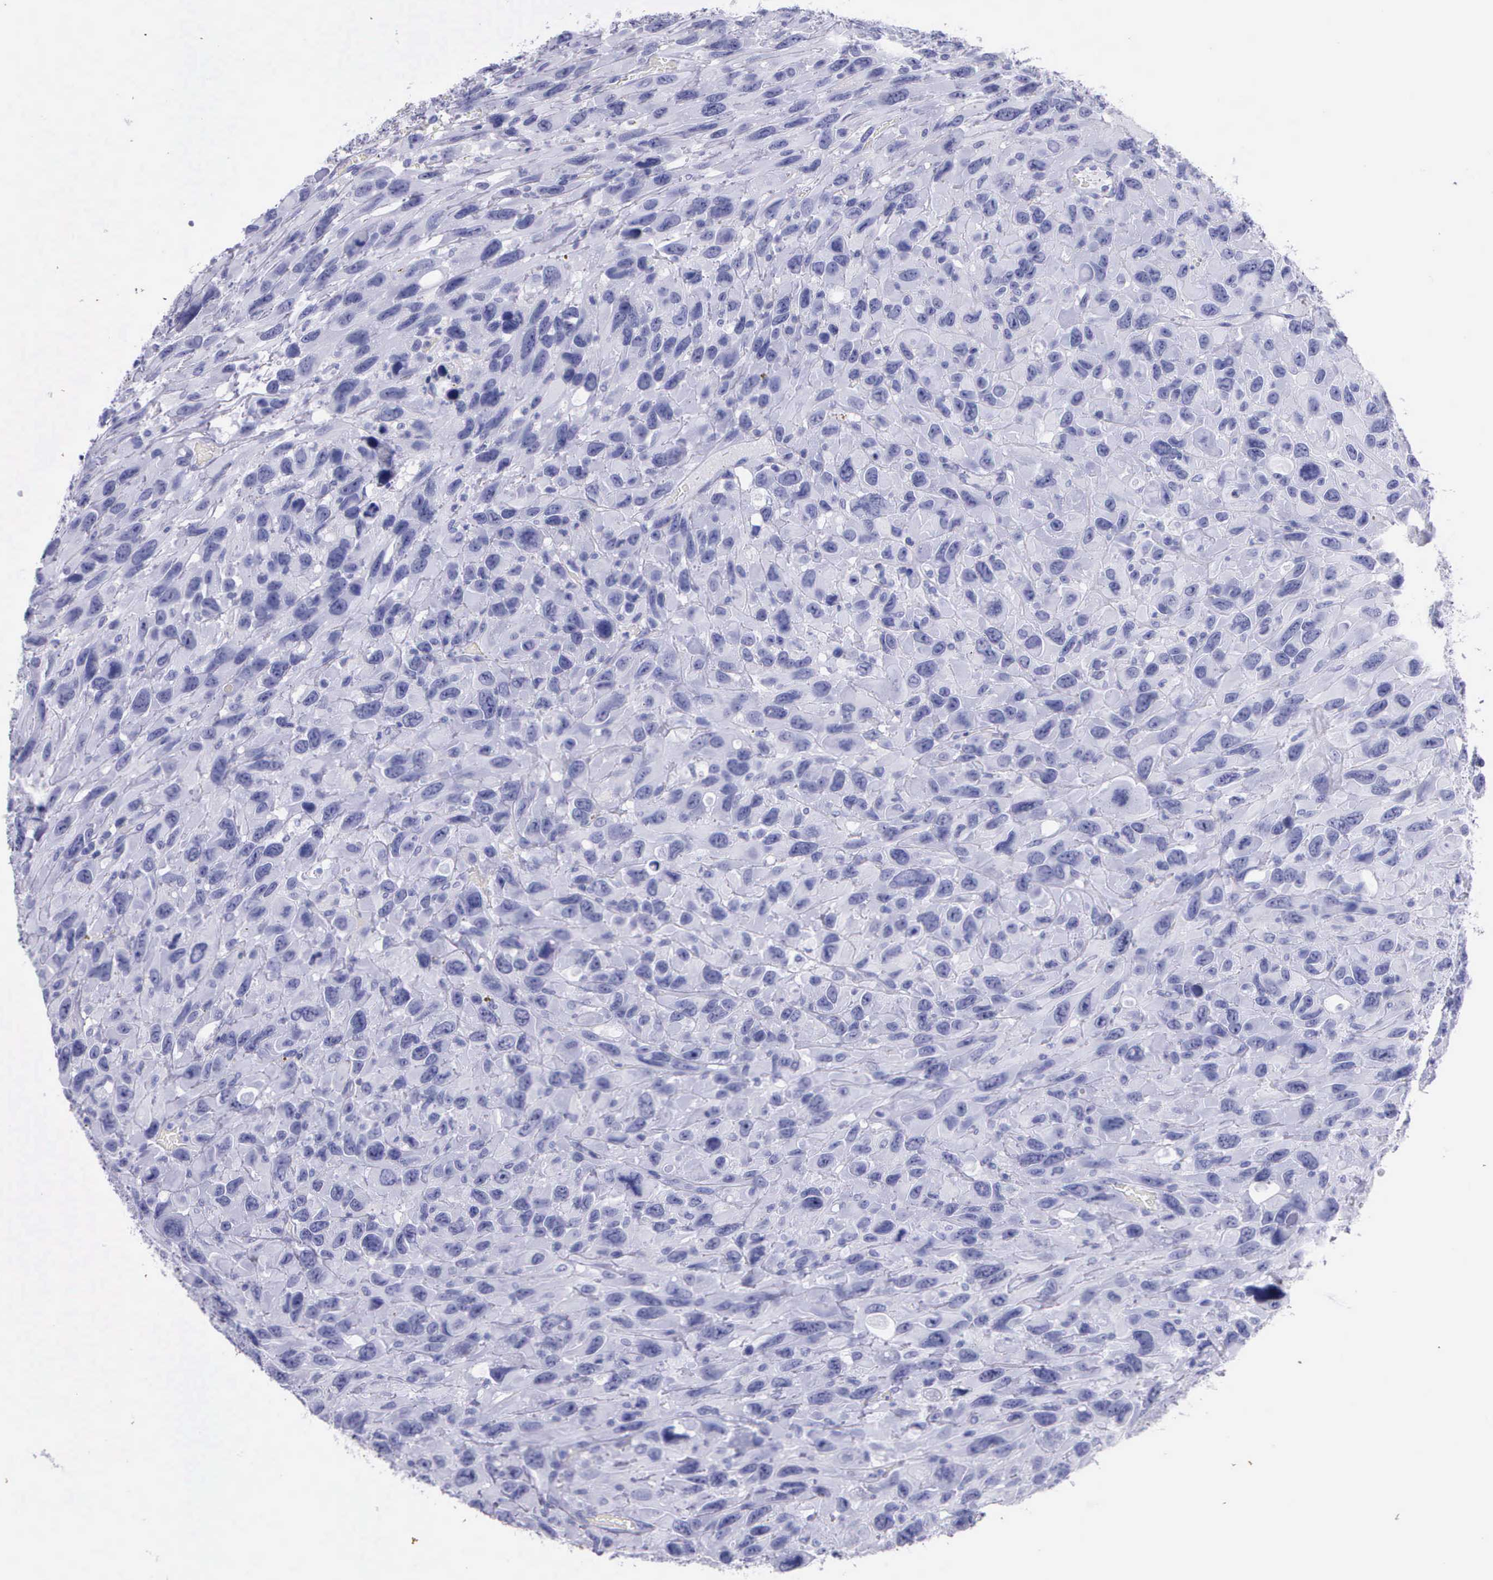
{"staining": {"intensity": "negative", "quantity": "none", "location": "none"}, "tissue": "renal cancer", "cell_type": "Tumor cells", "image_type": "cancer", "snomed": [{"axis": "morphology", "description": "Adenocarcinoma, NOS"}, {"axis": "topography", "description": "Kidney"}], "caption": "Immunohistochemistry (IHC) image of renal adenocarcinoma stained for a protein (brown), which reveals no staining in tumor cells.", "gene": "KLK3", "patient": {"sex": "male", "age": 79}}